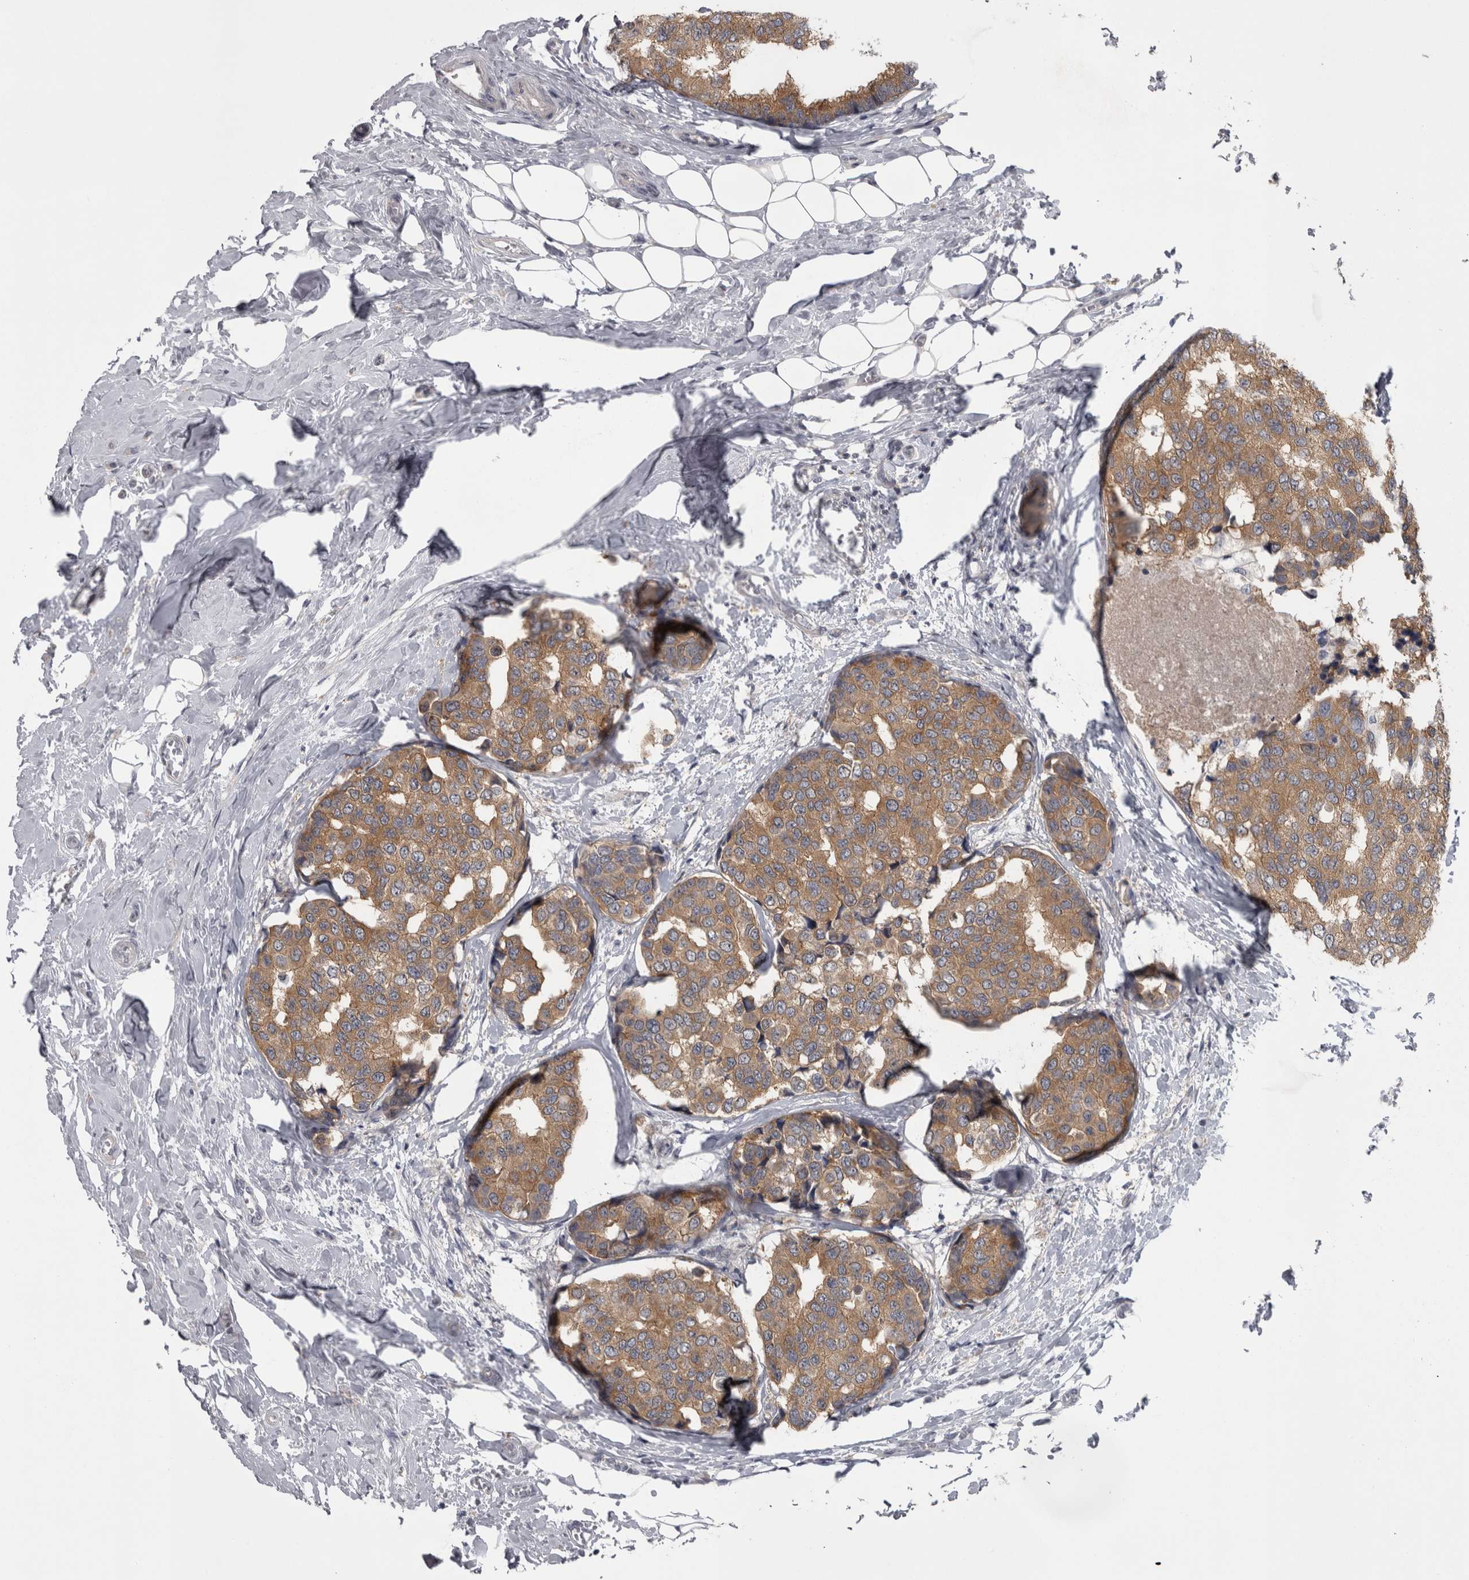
{"staining": {"intensity": "moderate", "quantity": ">75%", "location": "cytoplasmic/membranous"}, "tissue": "breast cancer", "cell_type": "Tumor cells", "image_type": "cancer", "snomed": [{"axis": "morphology", "description": "Normal tissue, NOS"}, {"axis": "morphology", "description": "Duct carcinoma"}, {"axis": "topography", "description": "Breast"}], "caption": "This histopathology image shows immunohistochemistry (IHC) staining of human intraductal carcinoma (breast), with medium moderate cytoplasmic/membranous positivity in about >75% of tumor cells.", "gene": "PRKCI", "patient": {"sex": "female", "age": 43}}